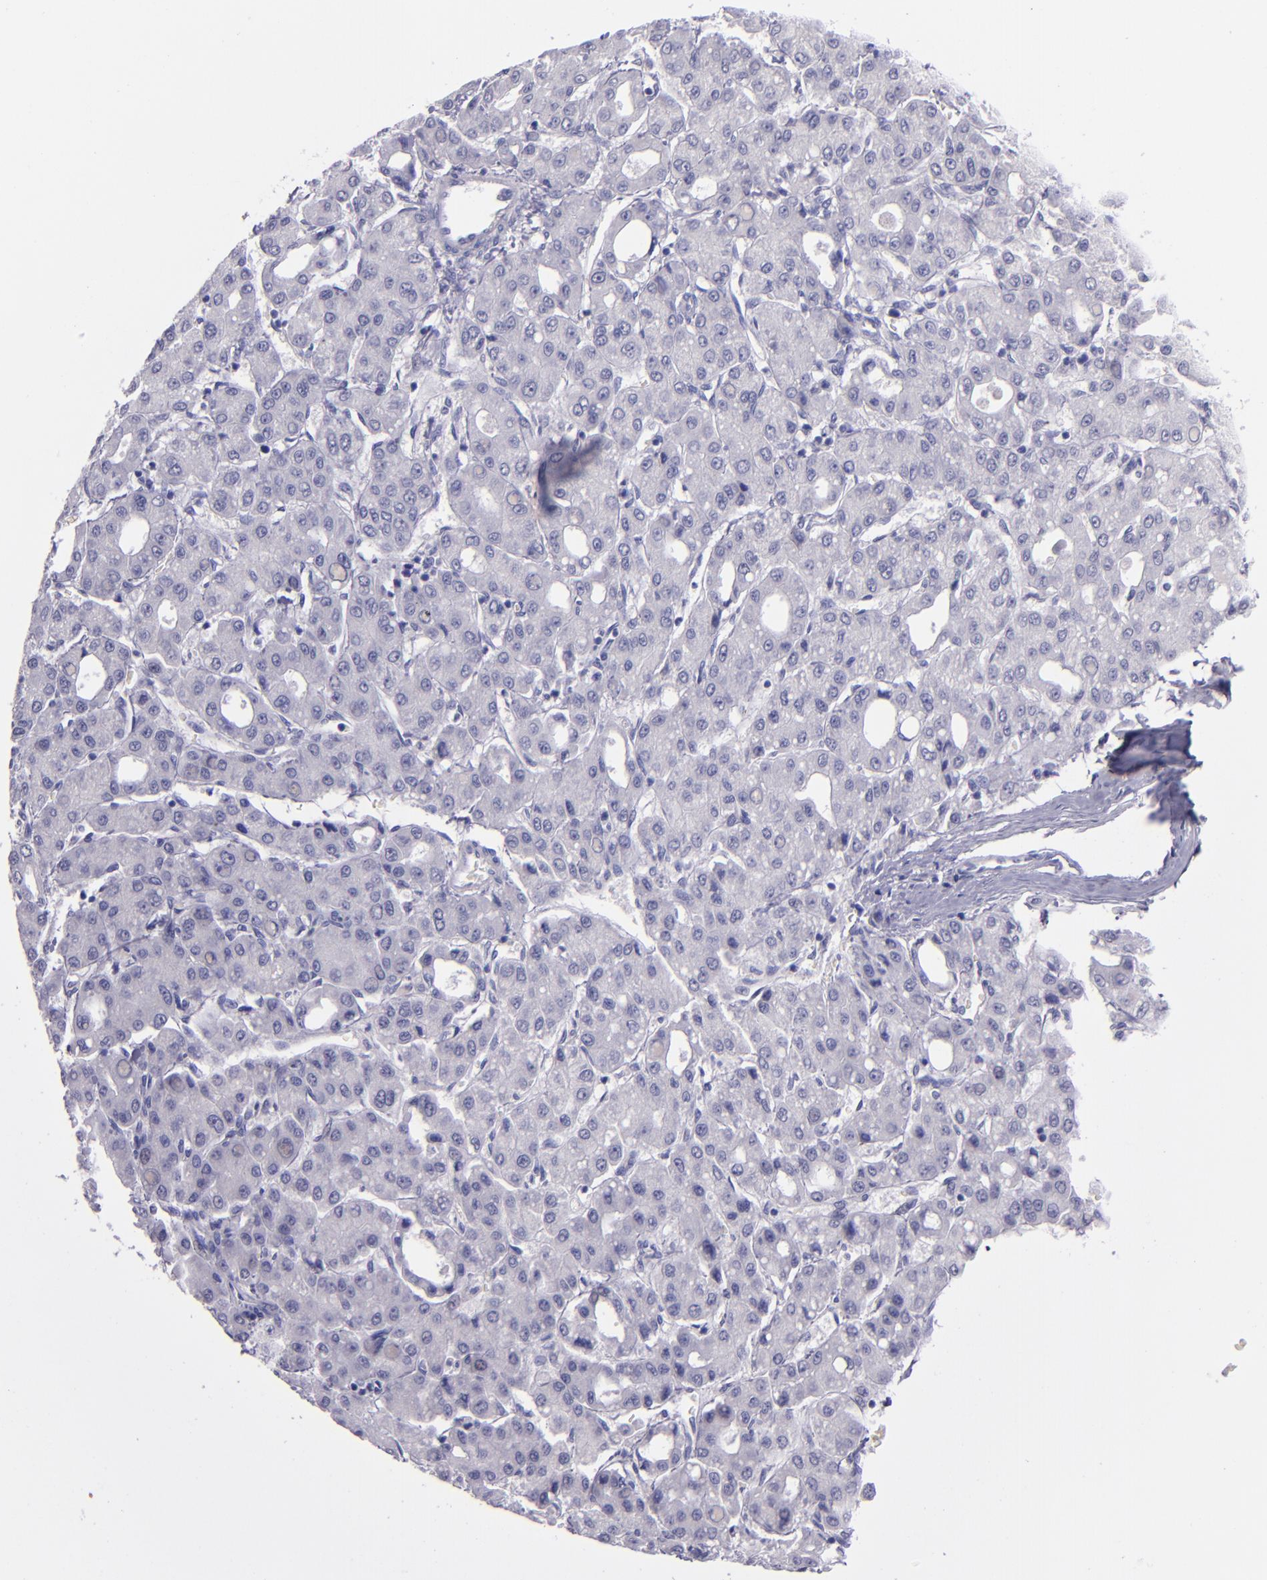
{"staining": {"intensity": "negative", "quantity": "none", "location": "none"}, "tissue": "liver cancer", "cell_type": "Tumor cells", "image_type": "cancer", "snomed": [{"axis": "morphology", "description": "Carcinoma, Hepatocellular, NOS"}, {"axis": "topography", "description": "Liver"}], "caption": "High power microscopy image of an immunohistochemistry (IHC) micrograph of liver cancer (hepatocellular carcinoma), revealing no significant positivity in tumor cells.", "gene": "TNNT3", "patient": {"sex": "male", "age": 69}}